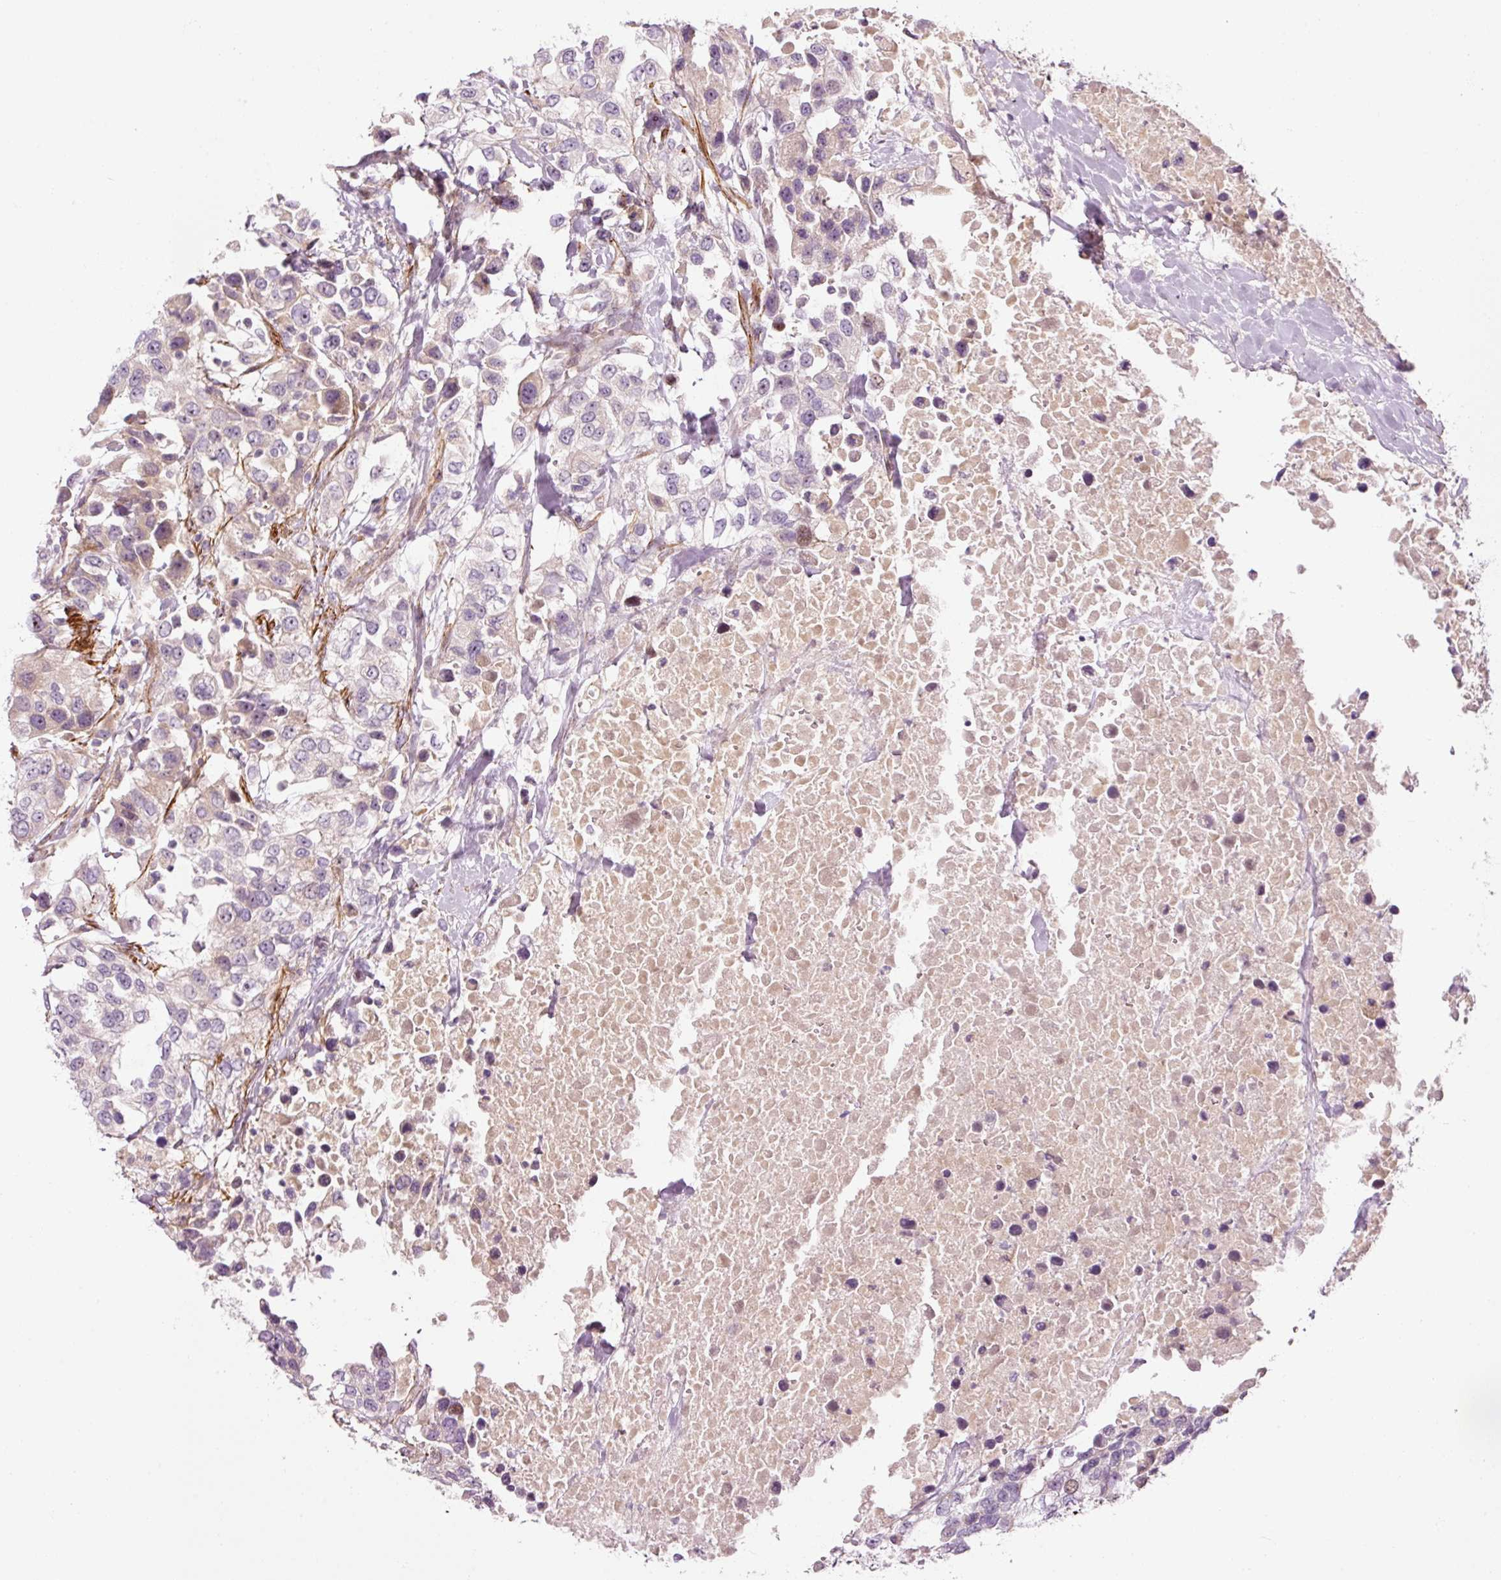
{"staining": {"intensity": "weak", "quantity": "<25%", "location": "cytoplasmic/membranous"}, "tissue": "urothelial cancer", "cell_type": "Tumor cells", "image_type": "cancer", "snomed": [{"axis": "morphology", "description": "Urothelial carcinoma, High grade"}, {"axis": "topography", "description": "Urinary bladder"}], "caption": "DAB (3,3'-diaminobenzidine) immunohistochemical staining of urothelial cancer demonstrates no significant positivity in tumor cells.", "gene": "ANKRD20A1", "patient": {"sex": "female", "age": 80}}